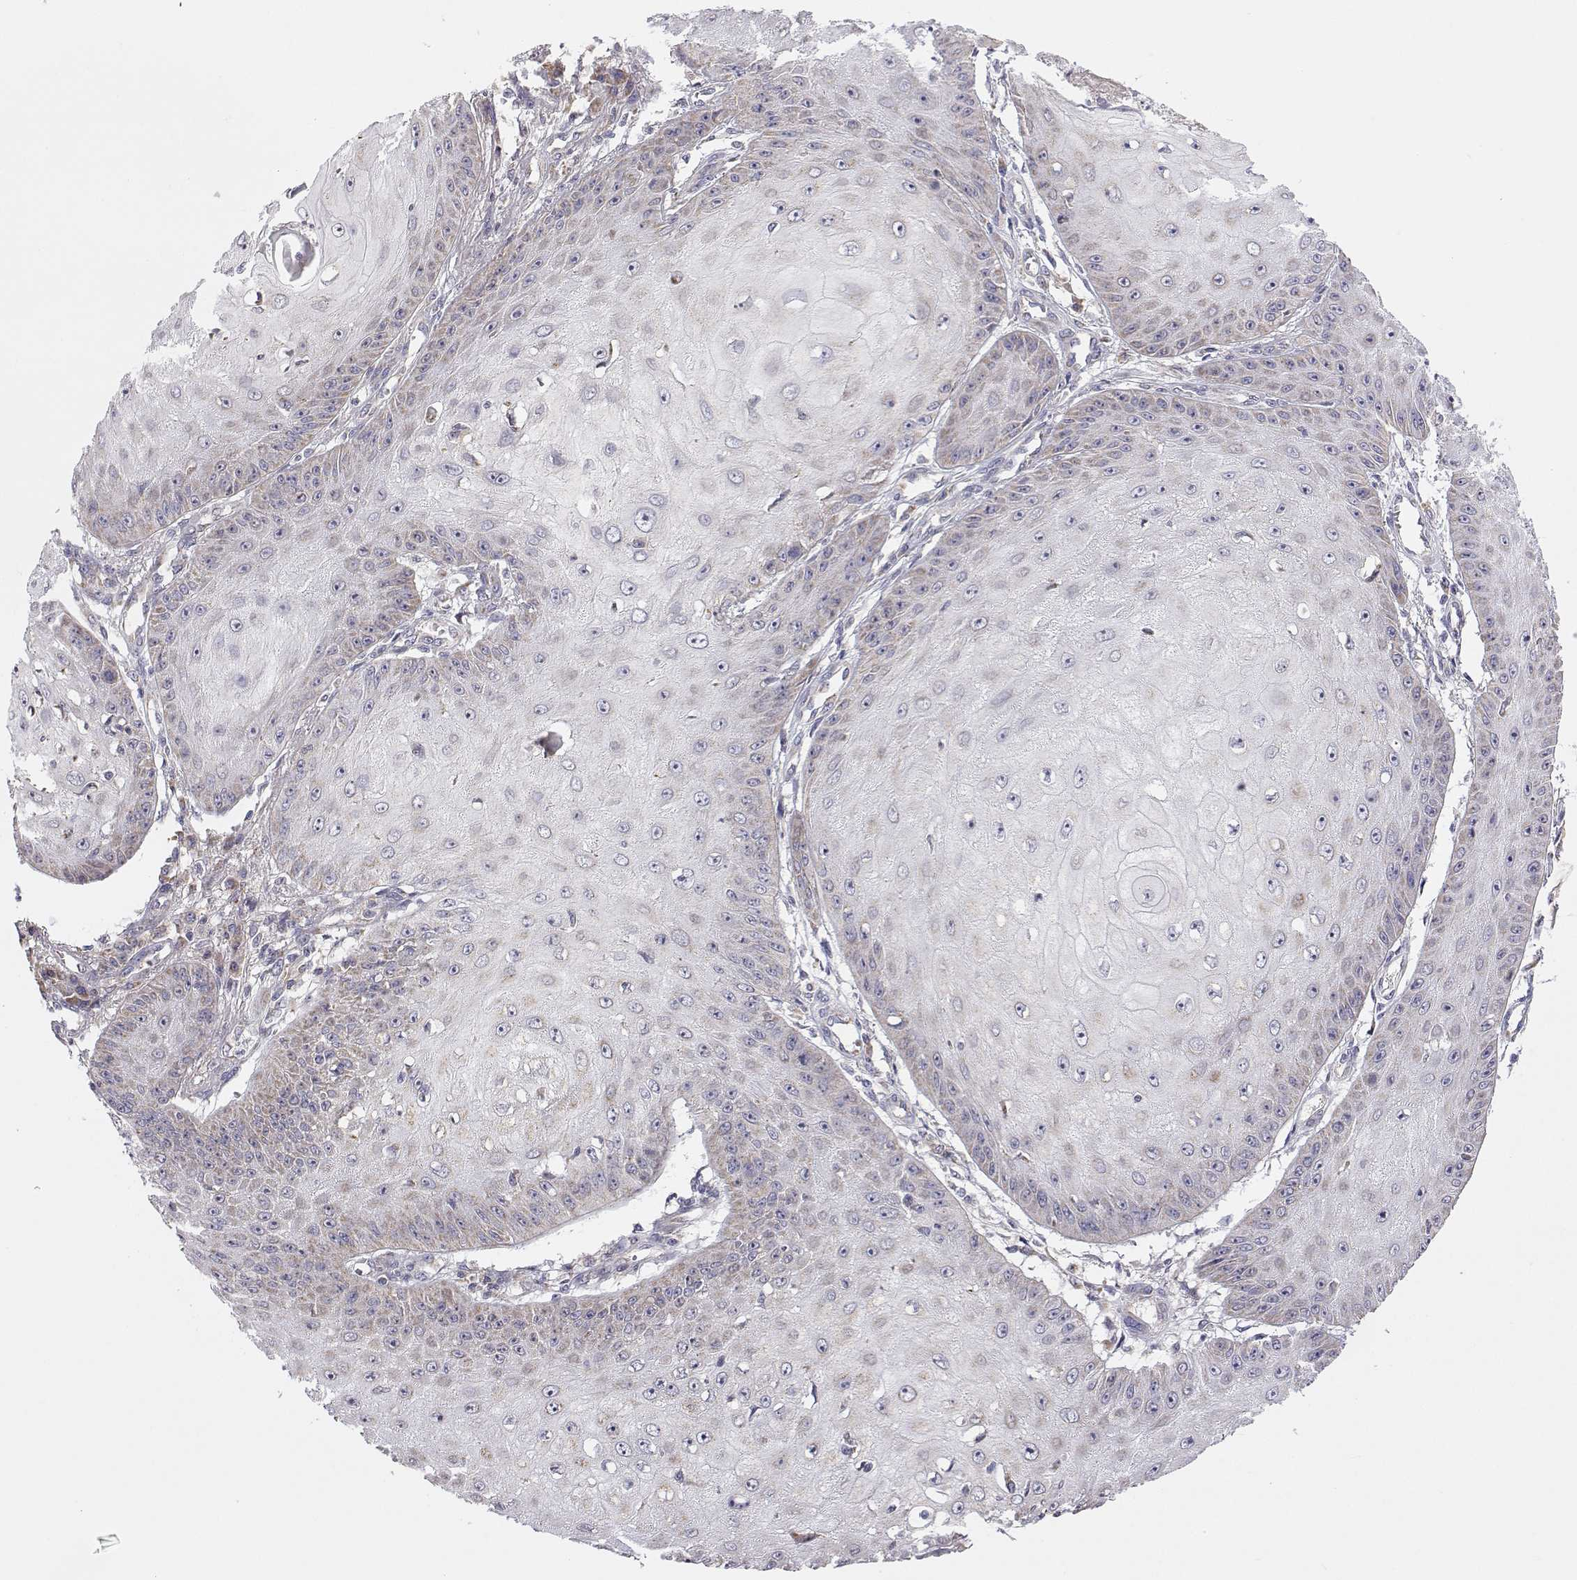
{"staining": {"intensity": "weak", "quantity": "<25%", "location": "cytoplasmic/membranous,nuclear"}, "tissue": "skin cancer", "cell_type": "Tumor cells", "image_type": "cancer", "snomed": [{"axis": "morphology", "description": "Squamous cell carcinoma, NOS"}, {"axis": "topography", "description": "Skin"}], "caption": "This is an immunohistochemistry (IHC) micrograph of human squamous cell carcinoma (skin). There is no positivity in tumor cells.", "gene": "MRPL3", "patient": {"sex": "male", "age": 70}}